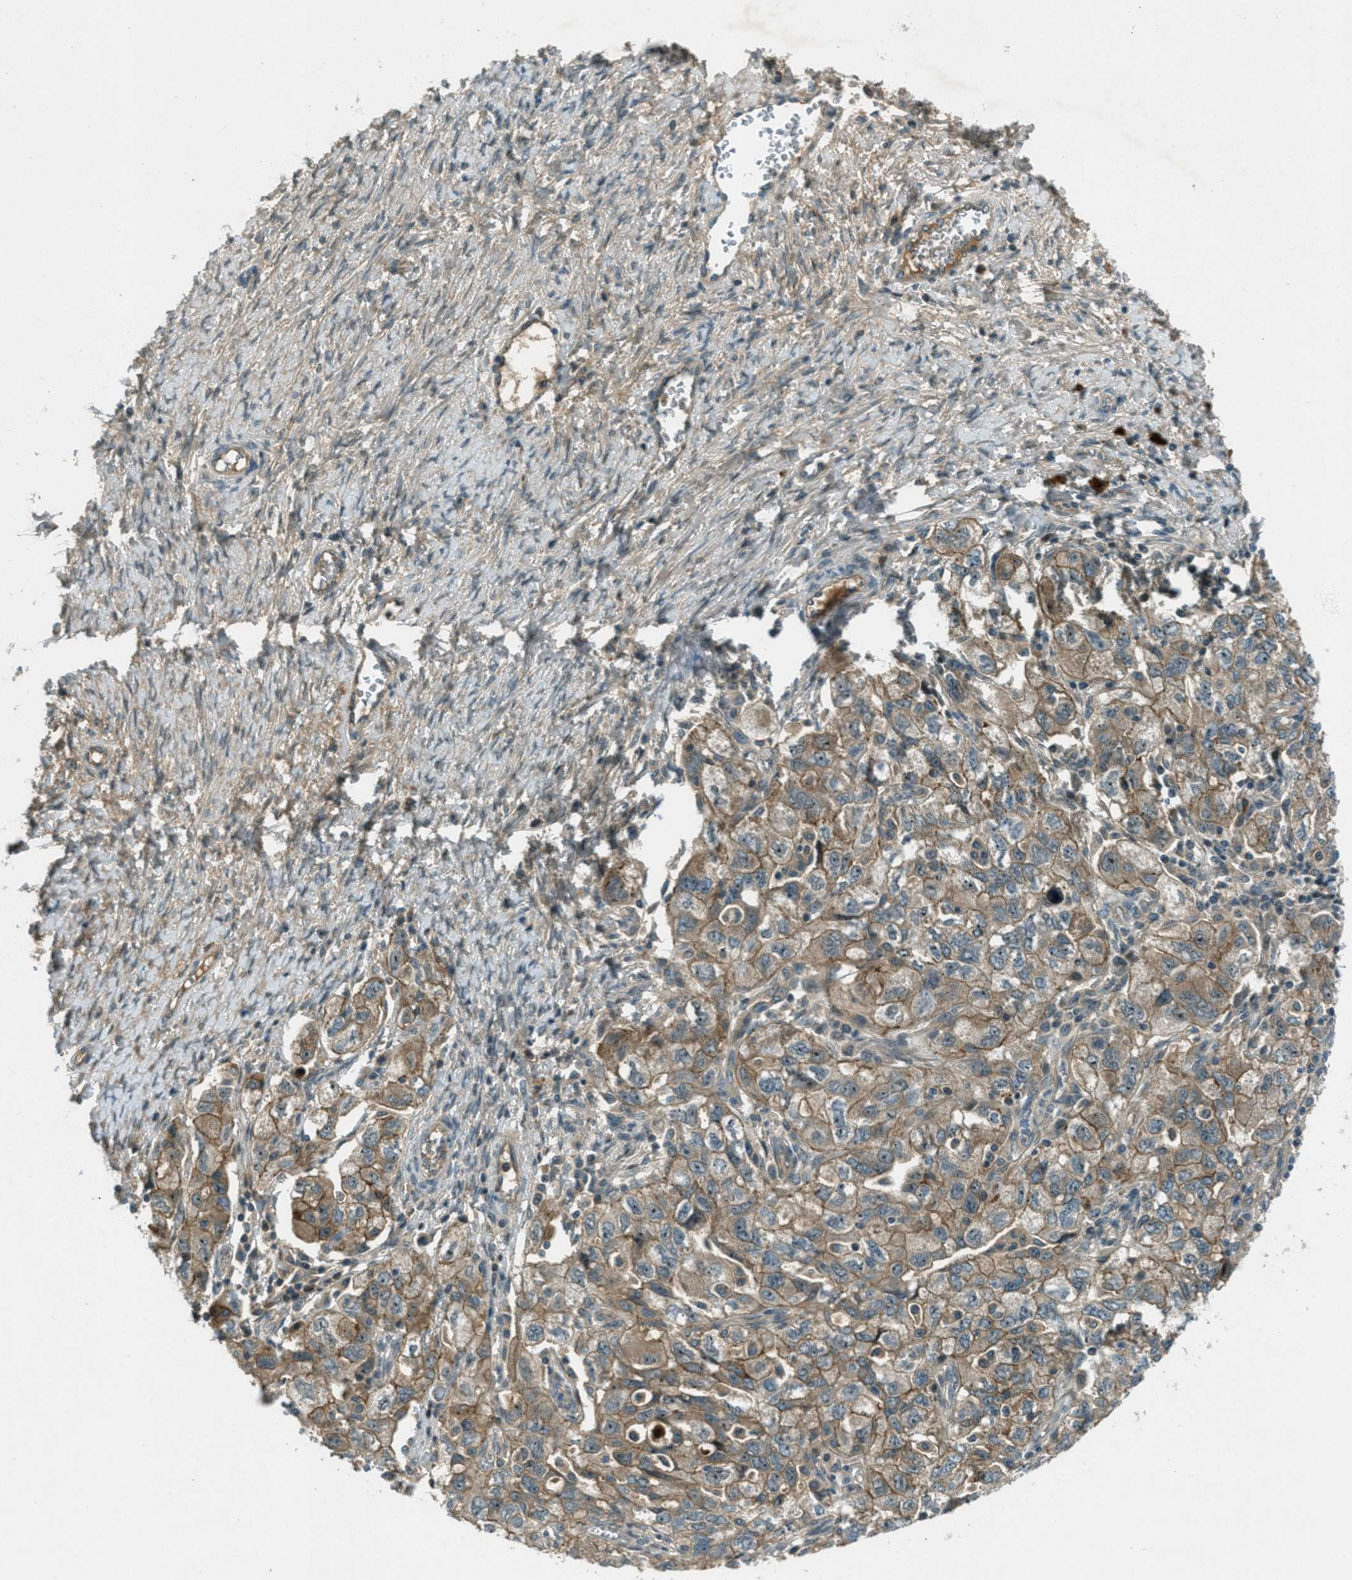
{"staining": {"intensity": "moderate", "quantity": ">75%", "location": "cytoplasmic/membranous"}, "tissue": "ovarian cancer", "cell_type": "Tumor cells", "image_type": "cancer", "snomed": [{"axis": "morphology", "description": "Carcinoma, NOS"}, {"axis": "morphology", "description": "Cystadenocarcinoma, serous, NOS"}, {"axis": "topography", "description": "Ovary"}], "caption": "There is medium levels of moderate cytoplasmic/membranous positivity in tumor cells of ovarian cancer (serous cystadenocarcinoma), as demonstrated by immunohistochemical staining (brown color).", "gene": "STK11", "patient": {"sex": "female", "age": 69}}